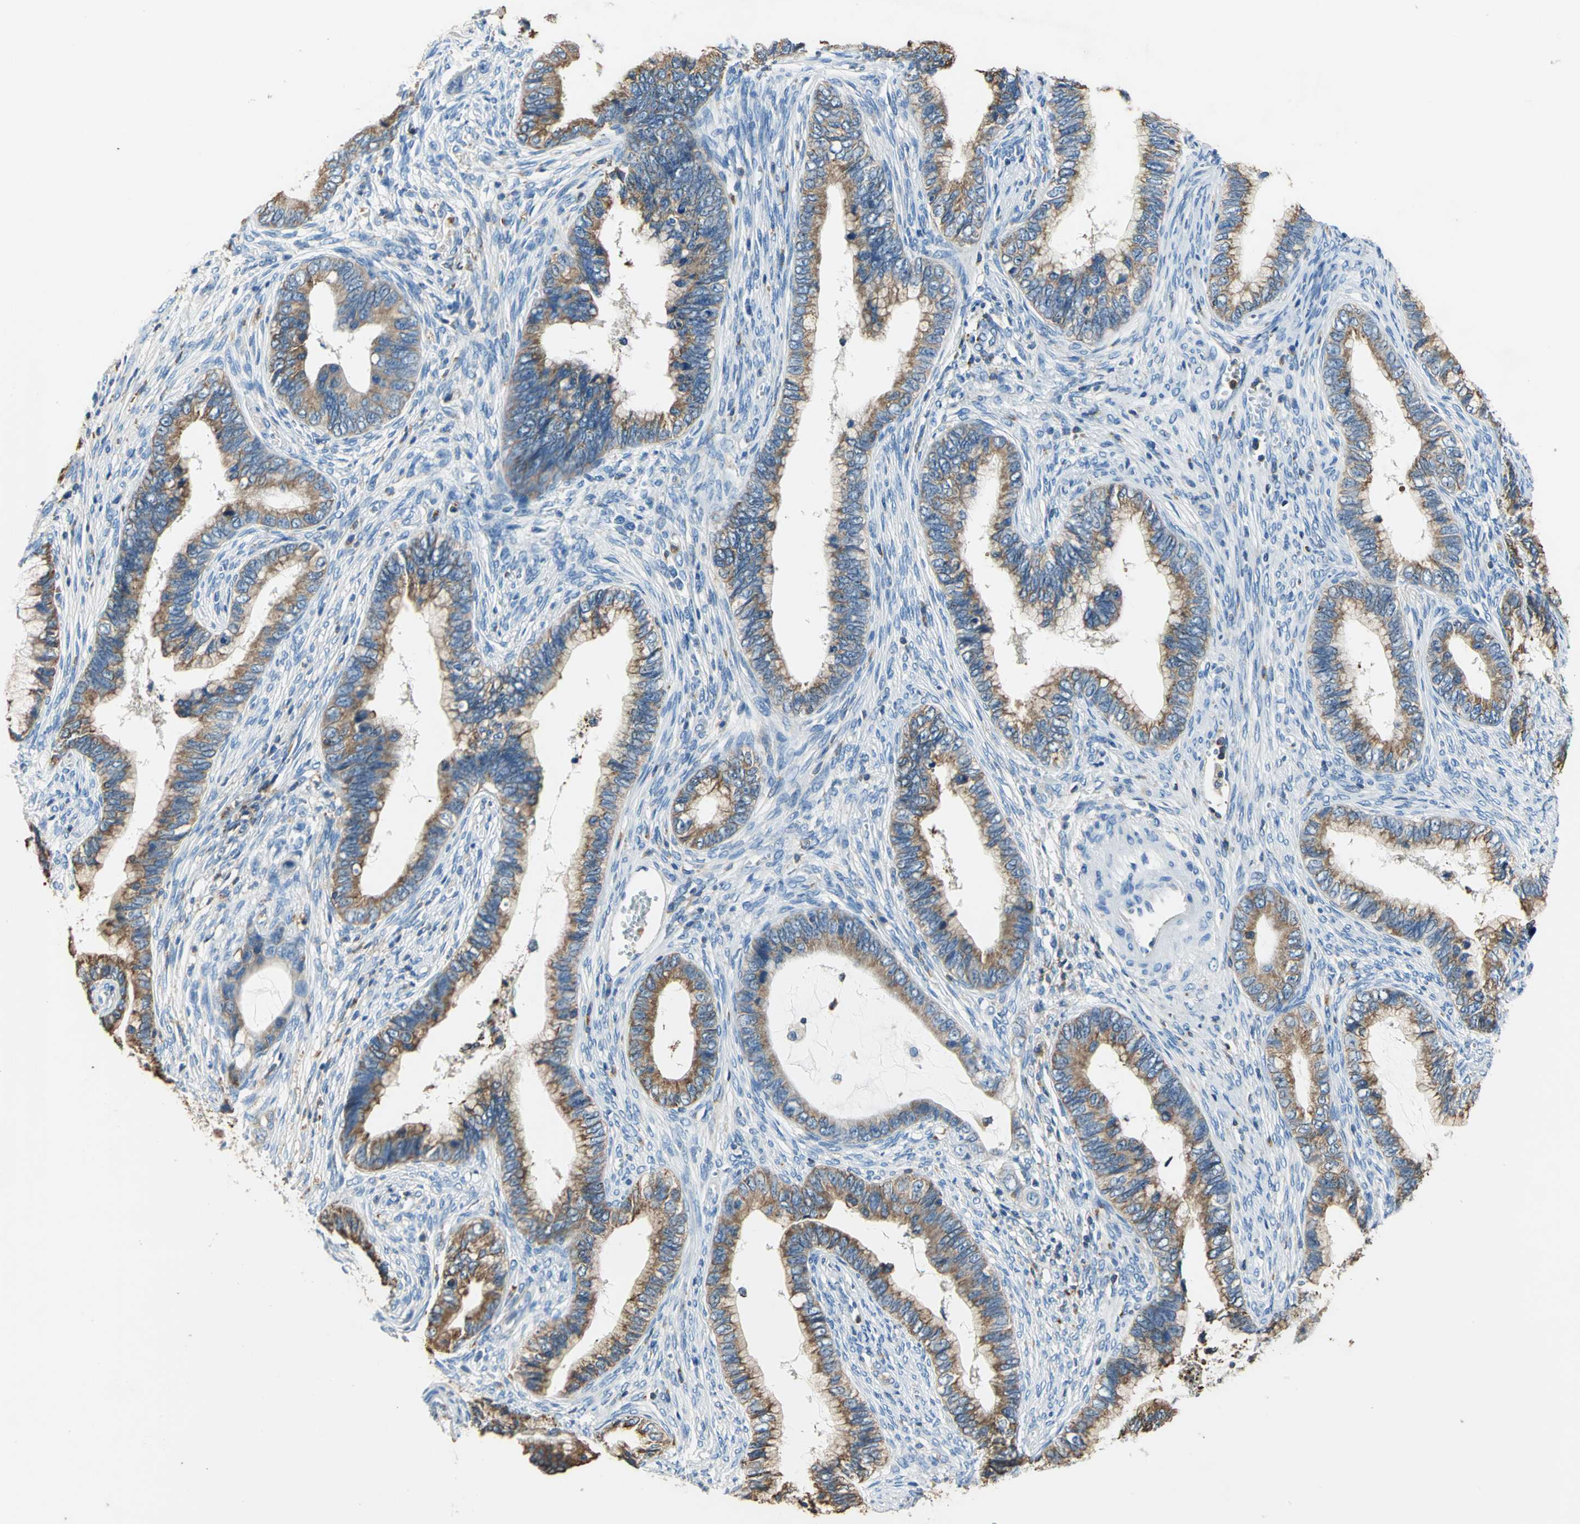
{"staining": {"intensity": "strong", "quantity": ">75%", "location": "cytoplasmic/membranous"}, "tissue": "cervical cancer", "cell_type": "Tumor cells", "image_type": "cancer", "snomed": [{"axis": "morphology", "description": "Adenocarcinoma, NOS"}, {"axis": "topography", "description": "Cervix"}], "caption": "Cervical cancer (adenocarcinoma) was stained to show a protein in brown. There is high levels of strong cytoplasmic/membranous expression in about >75% of tumor cells.", "gene": "SEPTIN6", "patient": {"sex": "female", "age": 44}}